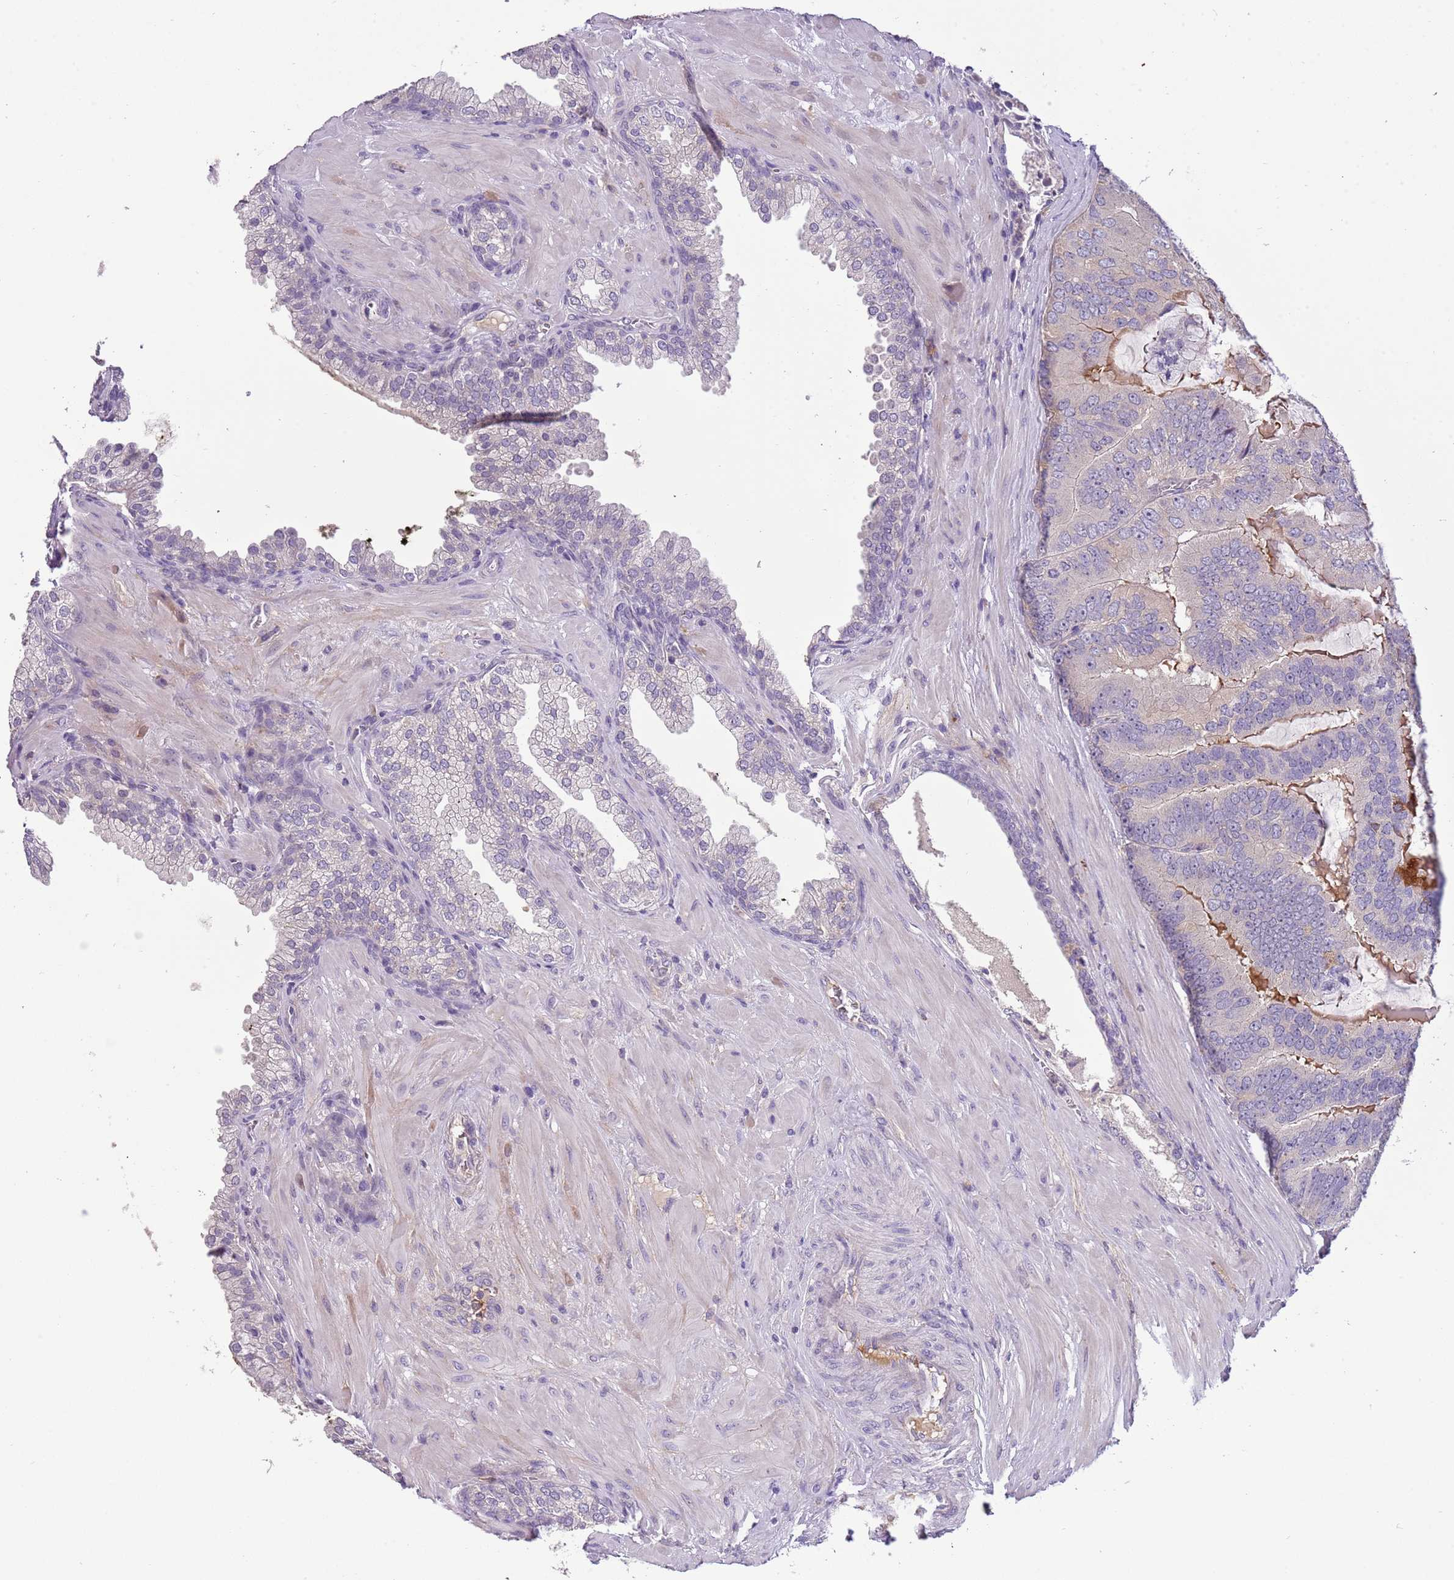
{"staining": {"intensity": "moderate", "quantity": "<25%", "location": "cytoplasmic/membranous"}, "tissue": "prostate cancer", "cell_type": "Tumor cells", "image_type": "cancer", "snomed": [{"axis": "morphology", "description": "Adenocarcinoma, High grade"}, {"axis": "topography", "description": "Prostate"}], "caption": "An image of prostate cancer stained for a protein reveals moderate cytoplasmic/membranous brown staining in tumor cells.", "gene": "SCAMP5", "patient": {"sex": "male", "age": 55}}